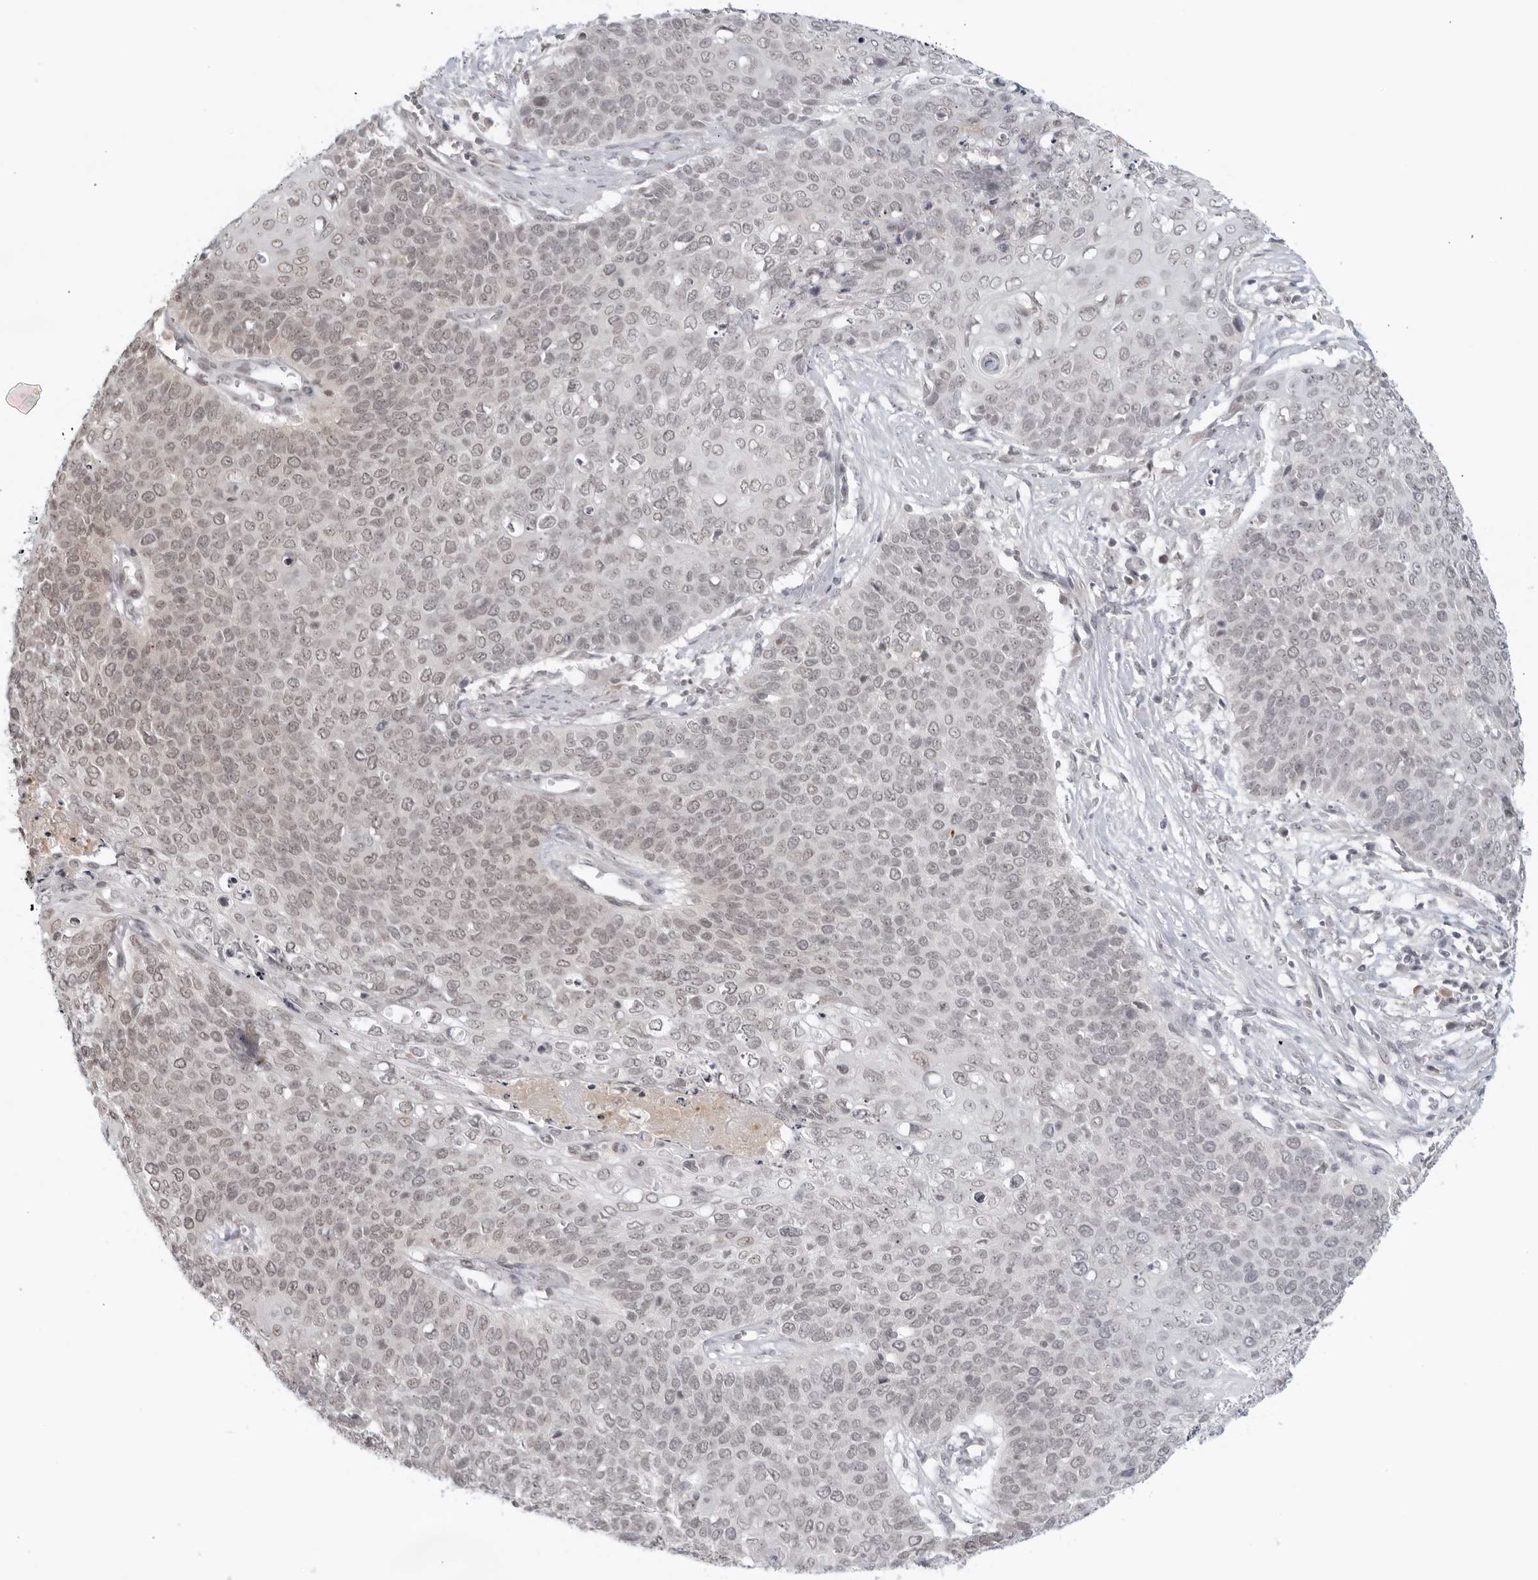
{"staining": {"intensity": "weak", "quantity": "<25%", "location": "nuclear"}, "tissue": "cervical cancer", "cell_type": "Tumor cells", "image_type": "cancer", "snomed": [{"axis": "morphology", "description": "Squamous cell carcinoma, NOS"}, {"axis": "topography", "description": "Cervix"}], "caption": "Human cervical cancer stained for a protein using IHC exhibits no expression in tumor cells.", "gene": "RAB11FIP3", "patient": {"sex": "female", "age": 39}}